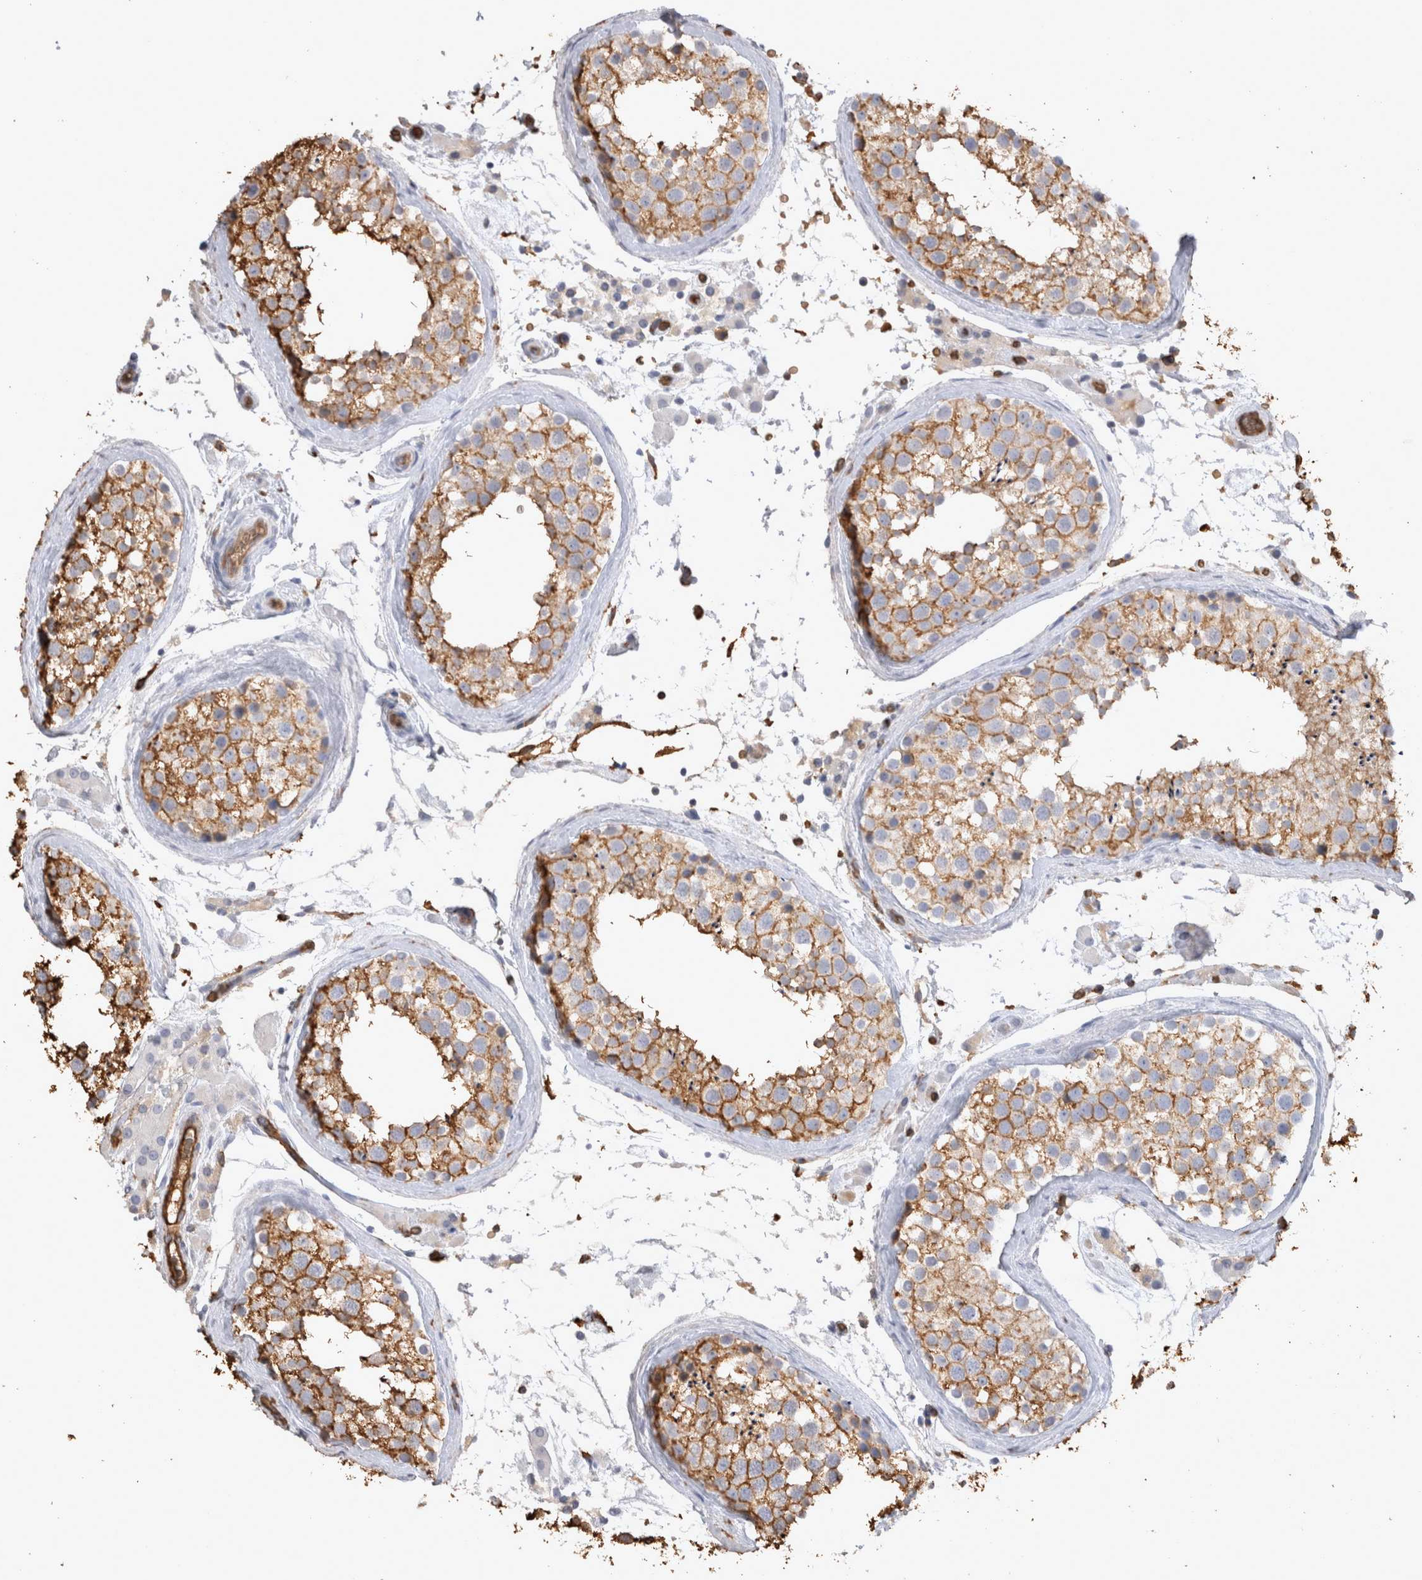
{"staining": {"intensity": "moderate", "quantity": ">75%", "location": "cytoplasmic/membranous"}, "tissue": "testis", "cell_type": "Cells in seminiferous ducts", "image_type": "normal", "snomed": [{"axis": "morphology", "description": "Normal tissue, NOS"}, {"axis": "topography", "description": "Testis"}], "caption": "Testis was stained to show a protein in brown. There is medium levels of moderate cytoplasmic/membranous staining in approximately >75% of cells in seminiferous ducts. The protein is shown in brown color, while the nuclei are stained blue.", "gene": "IL17RC", "patient": {"sex": "male", "age": 46}}